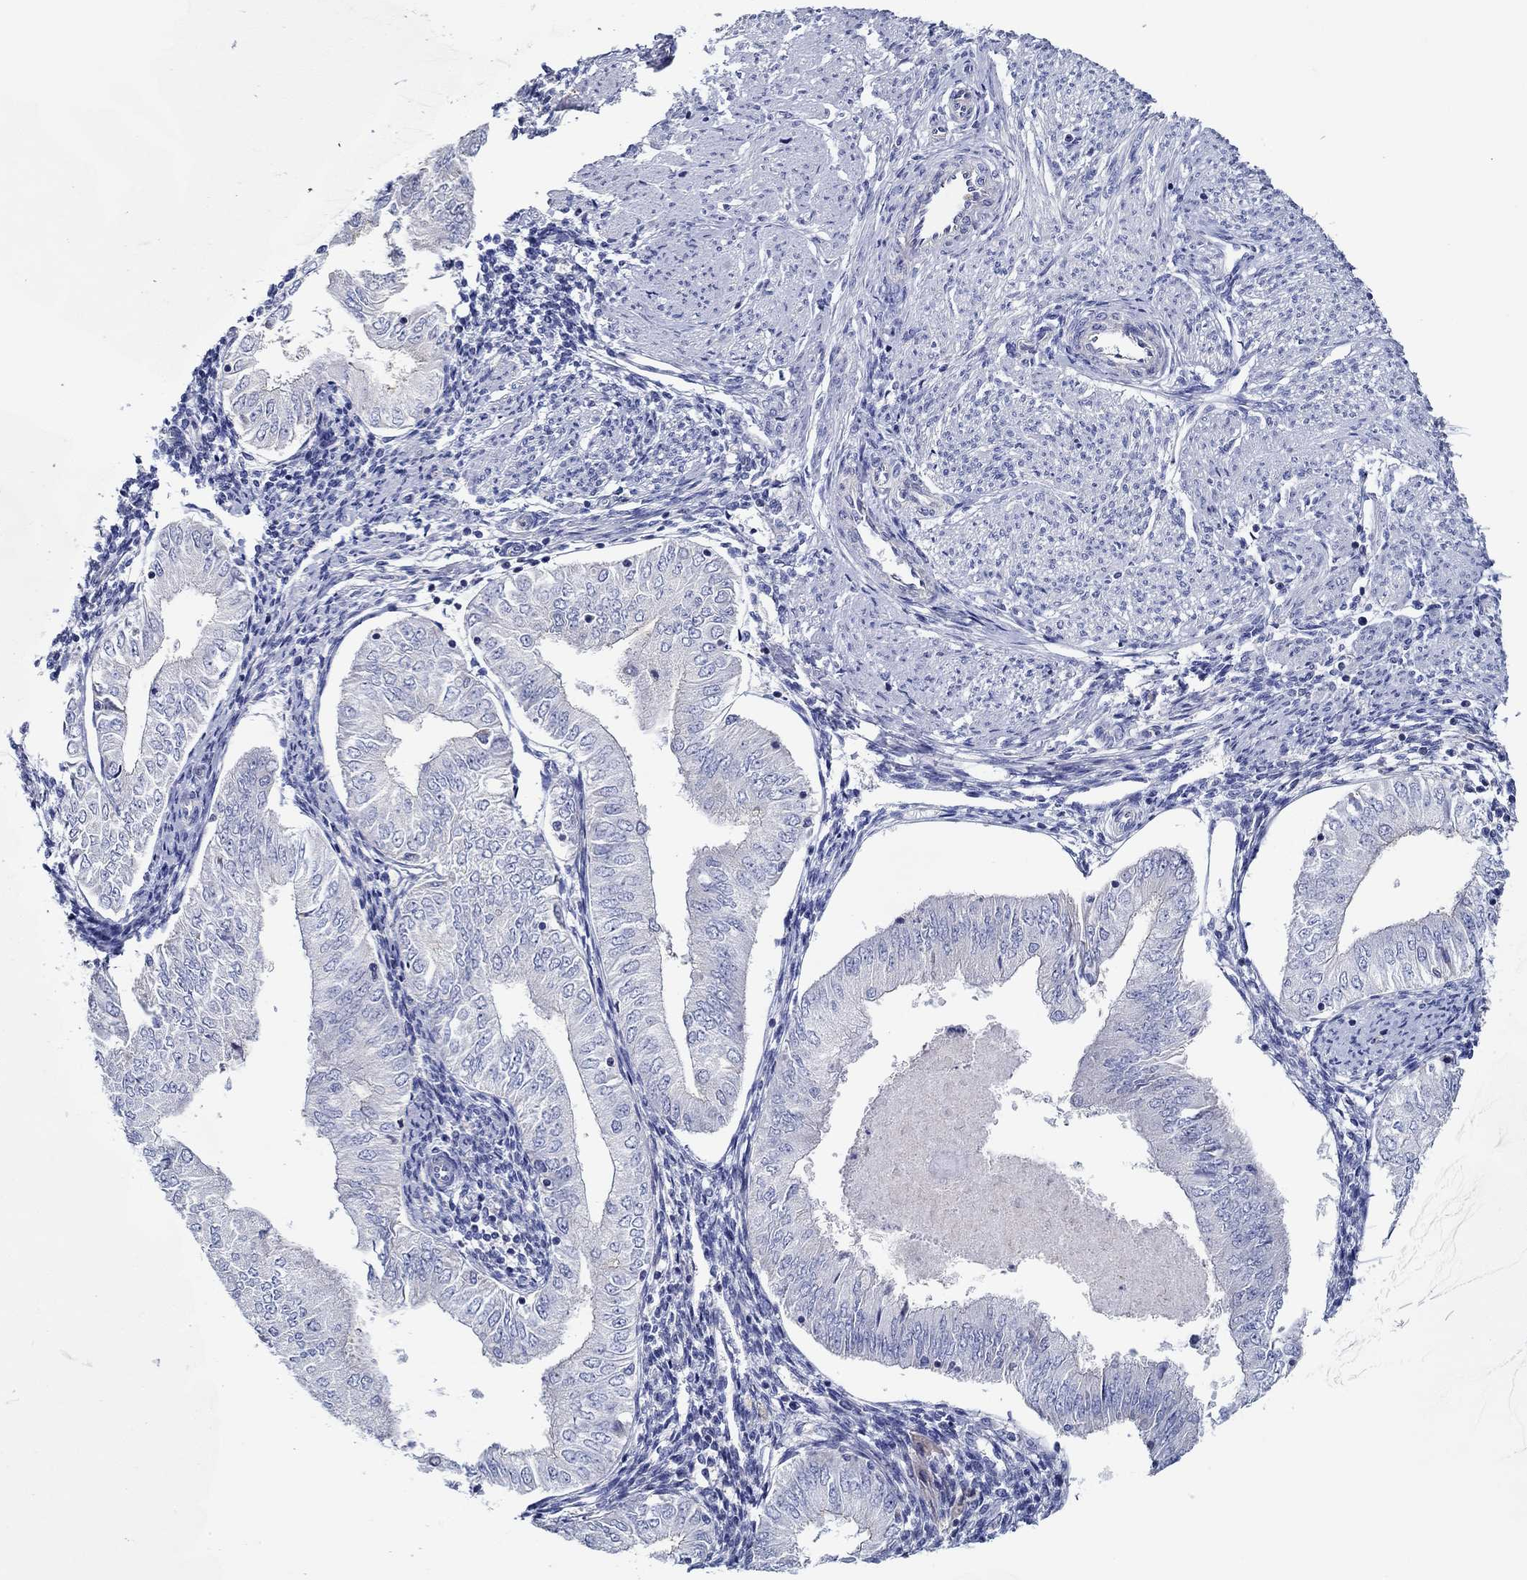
{"staining": {"intensity": "negative", "quantity": "none", "location": "none"}, "tissue": "endometrial cancer", "cell_type": "Tumor cells", "image_type": "cancer", "snomed": [{"axis": "morphology", "description": "Adenocarcinoma, NOS"}, {"axis": "topography", "description": "Endometrium"}], "caption": "This is an IHC image of adenocarcinoma (endometrial). There is no staining in tumor cells.", "gene": "CFAP61", "patient": {"sex": "female", "age": 53}}